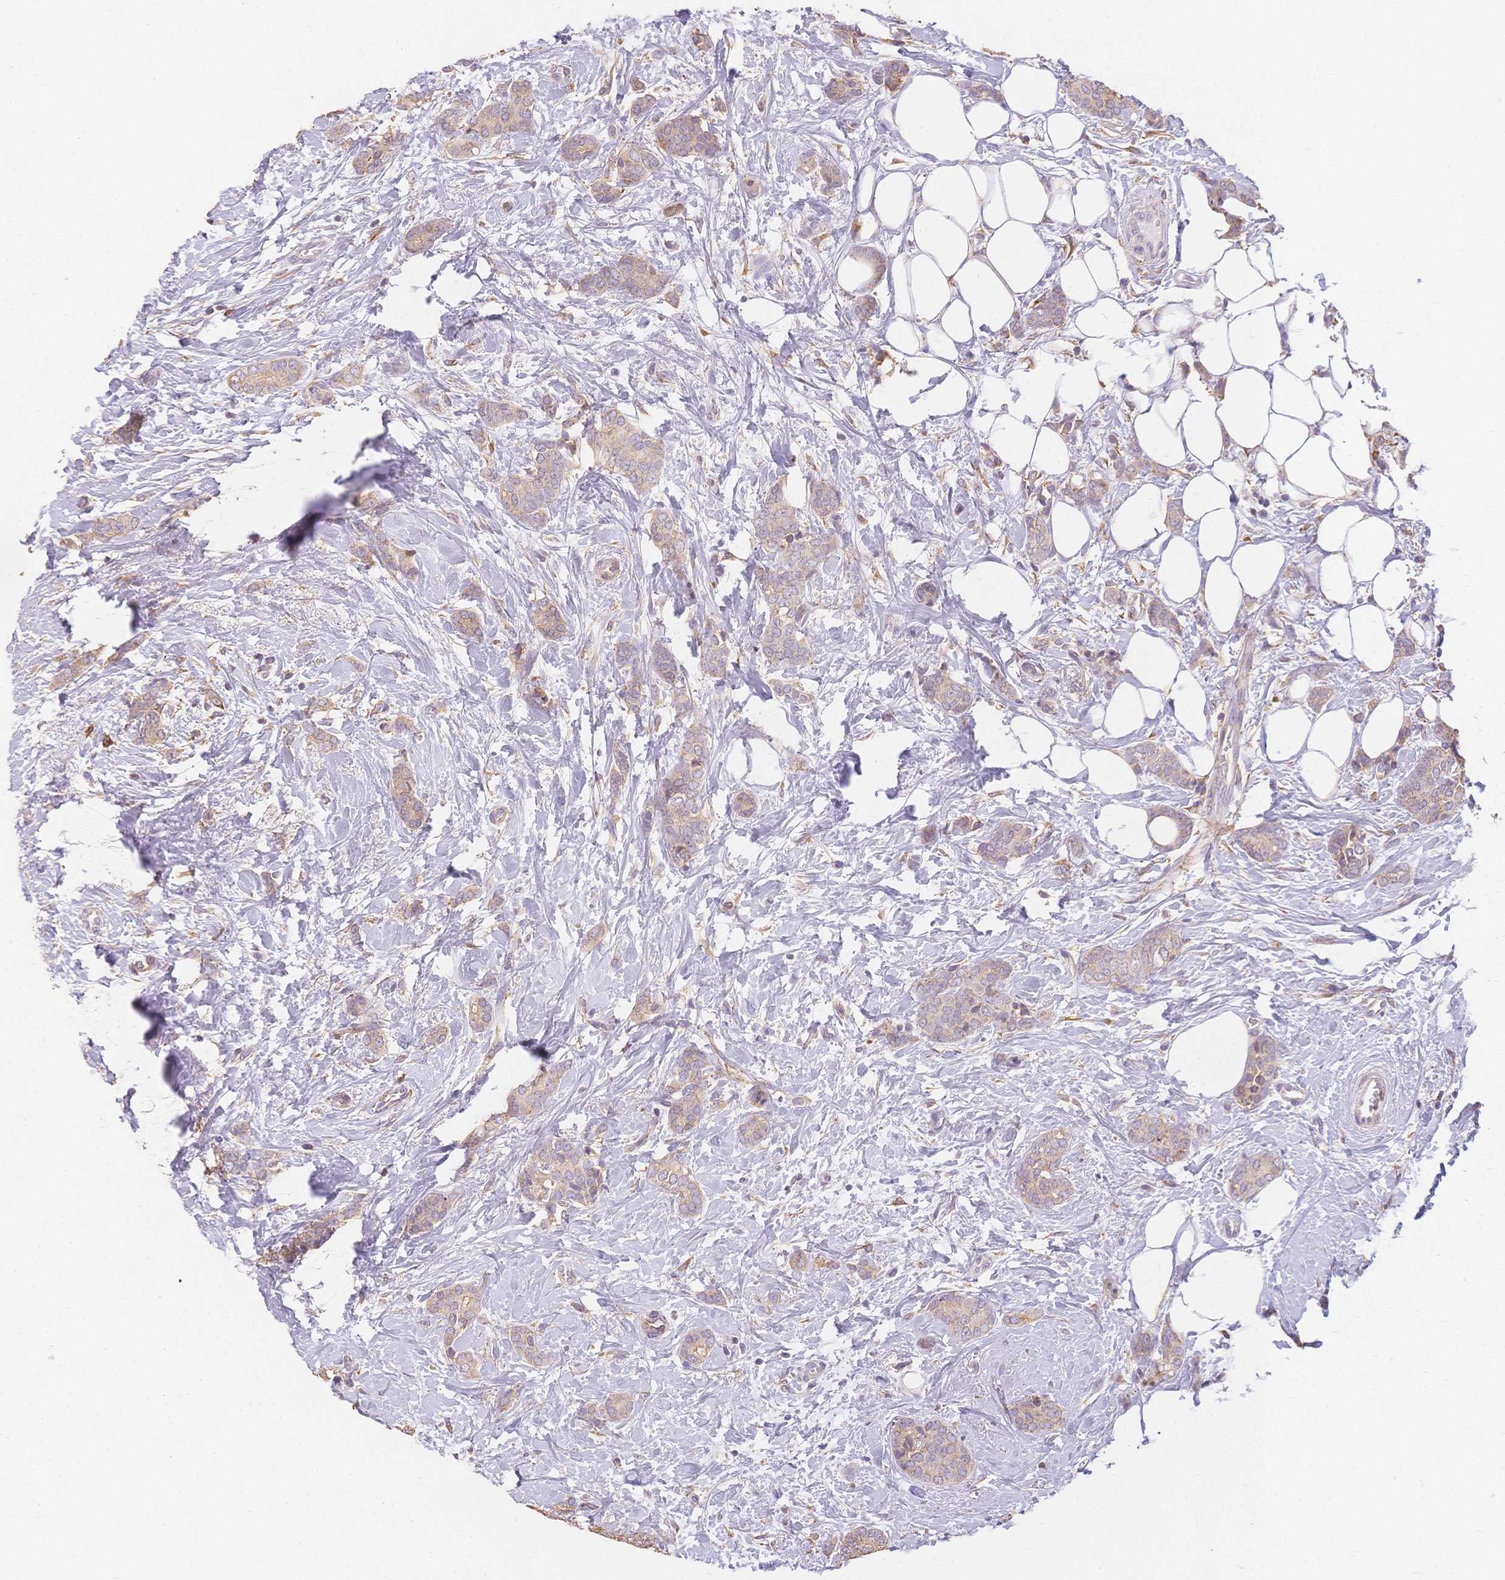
{"staining": {"intensity": "weak", "quantity": "25%-75%", "location": "cytoplasmic/membranous"}, "tissue": "breast cancer", "cell_type": "Tumor cells", "image_type": "cancer", "snomed": [{"axis": "morphology", "description": "Normal tissue, NOS"}, {"axis": "morphology", "description": "Duct carcinoma"}, {"axis": "topography", "description": "Breast"}], "caption": "Immunohistochemistry (DAB (3,3'-diaminobenzidine)) staining of breast cancer (intraductal carcinoma) demonstrates weak cytoplasmic/membranous protein expression in about 25%-75% of tumor cells. Nuclei are stained in blue.", "gene": "HS3ST5", "patient": {"sex": "female", "age": 77}}